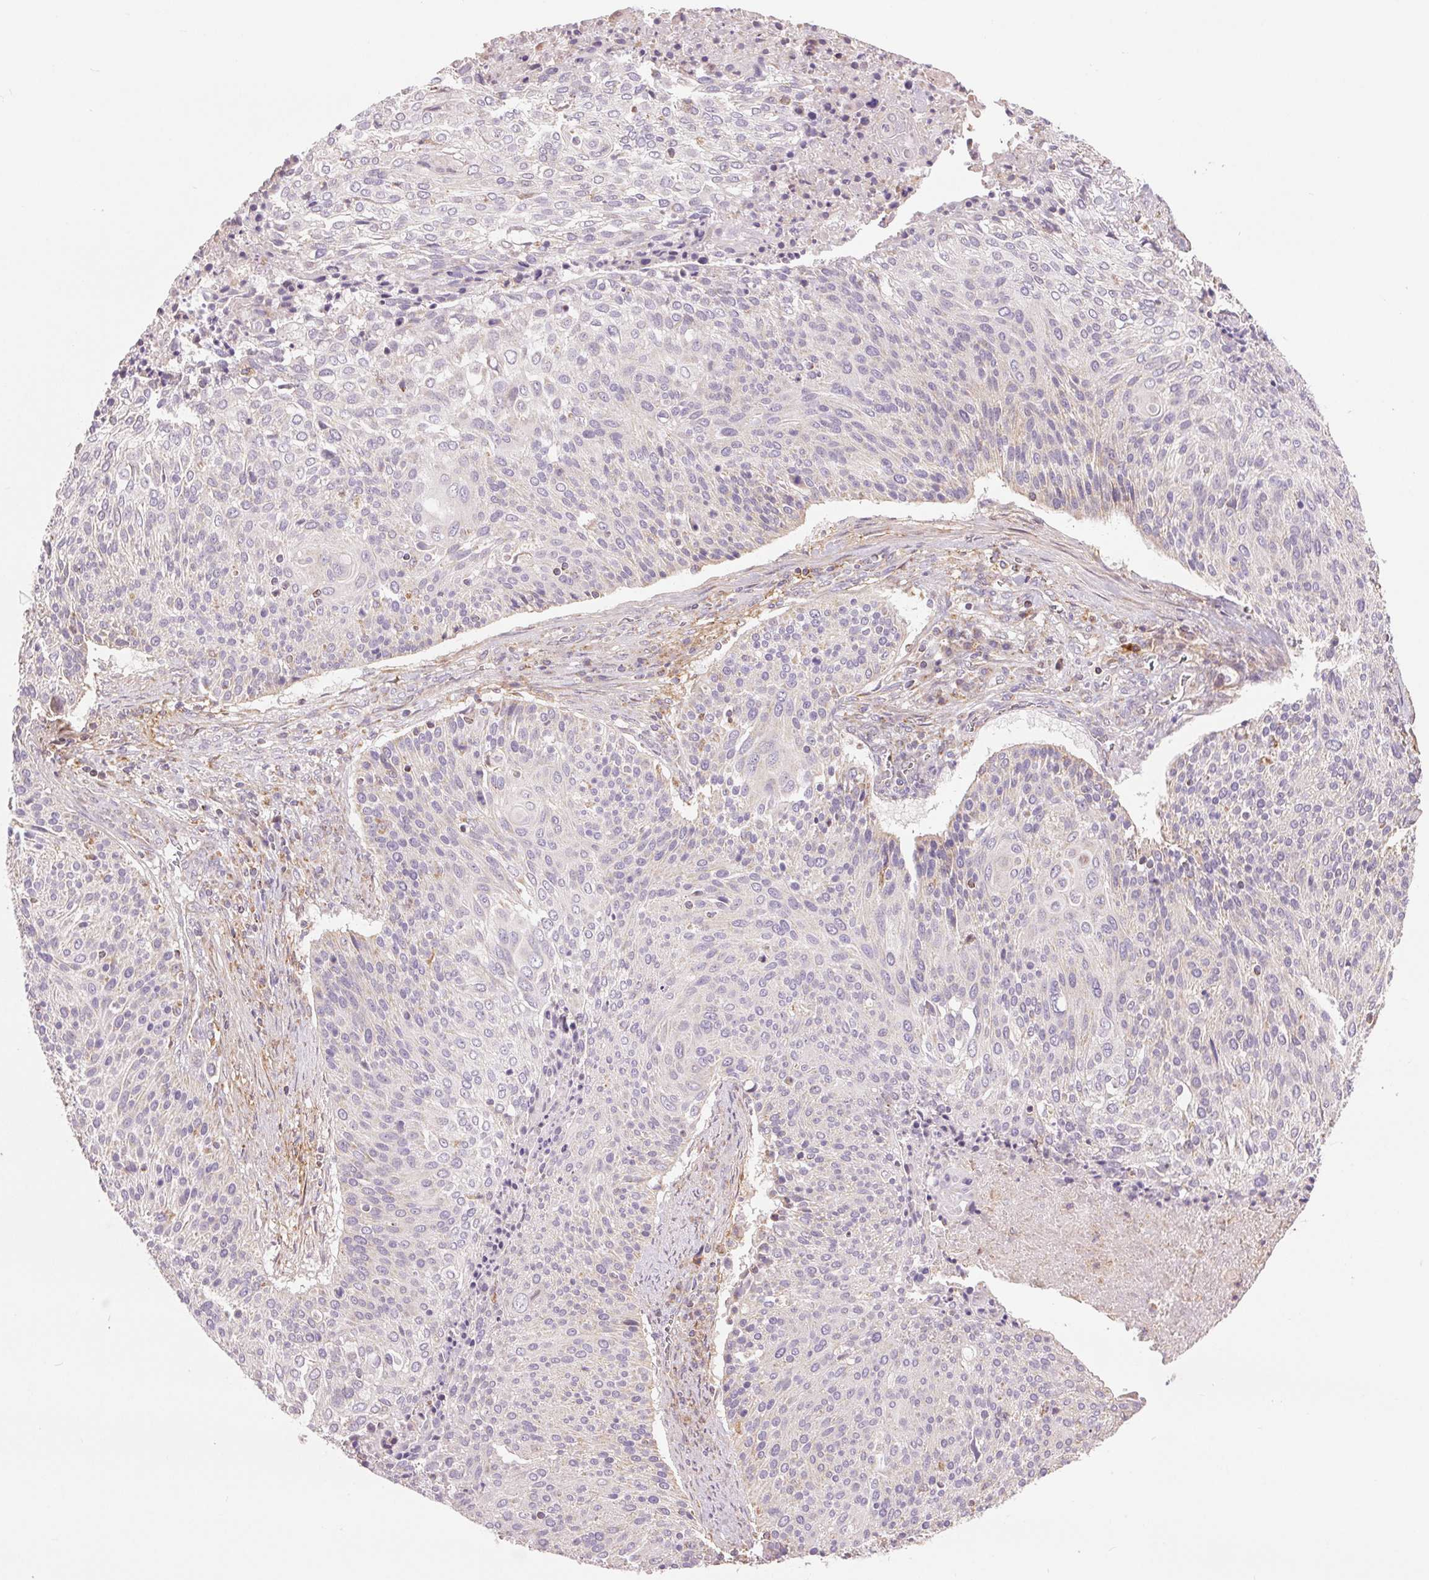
{"staining": {"intensity": "negative", "quantity": "none", "location": "none"}, "tissue": "cervical cancer", "cell_type": "Tumor cells", "image_type": "cancer", "snomed": [{"axis": "morphology", "description": "Squamous cell carcinoma, NOS"}, {"axis": "topography", "description": "Cervix"}], "caption": "Cervical cancer was stained to show a protein in brown. There is no significant staining in tumor cells.", "gene": "DGUOK", "patient": {"sex": "female", "age": 31}}